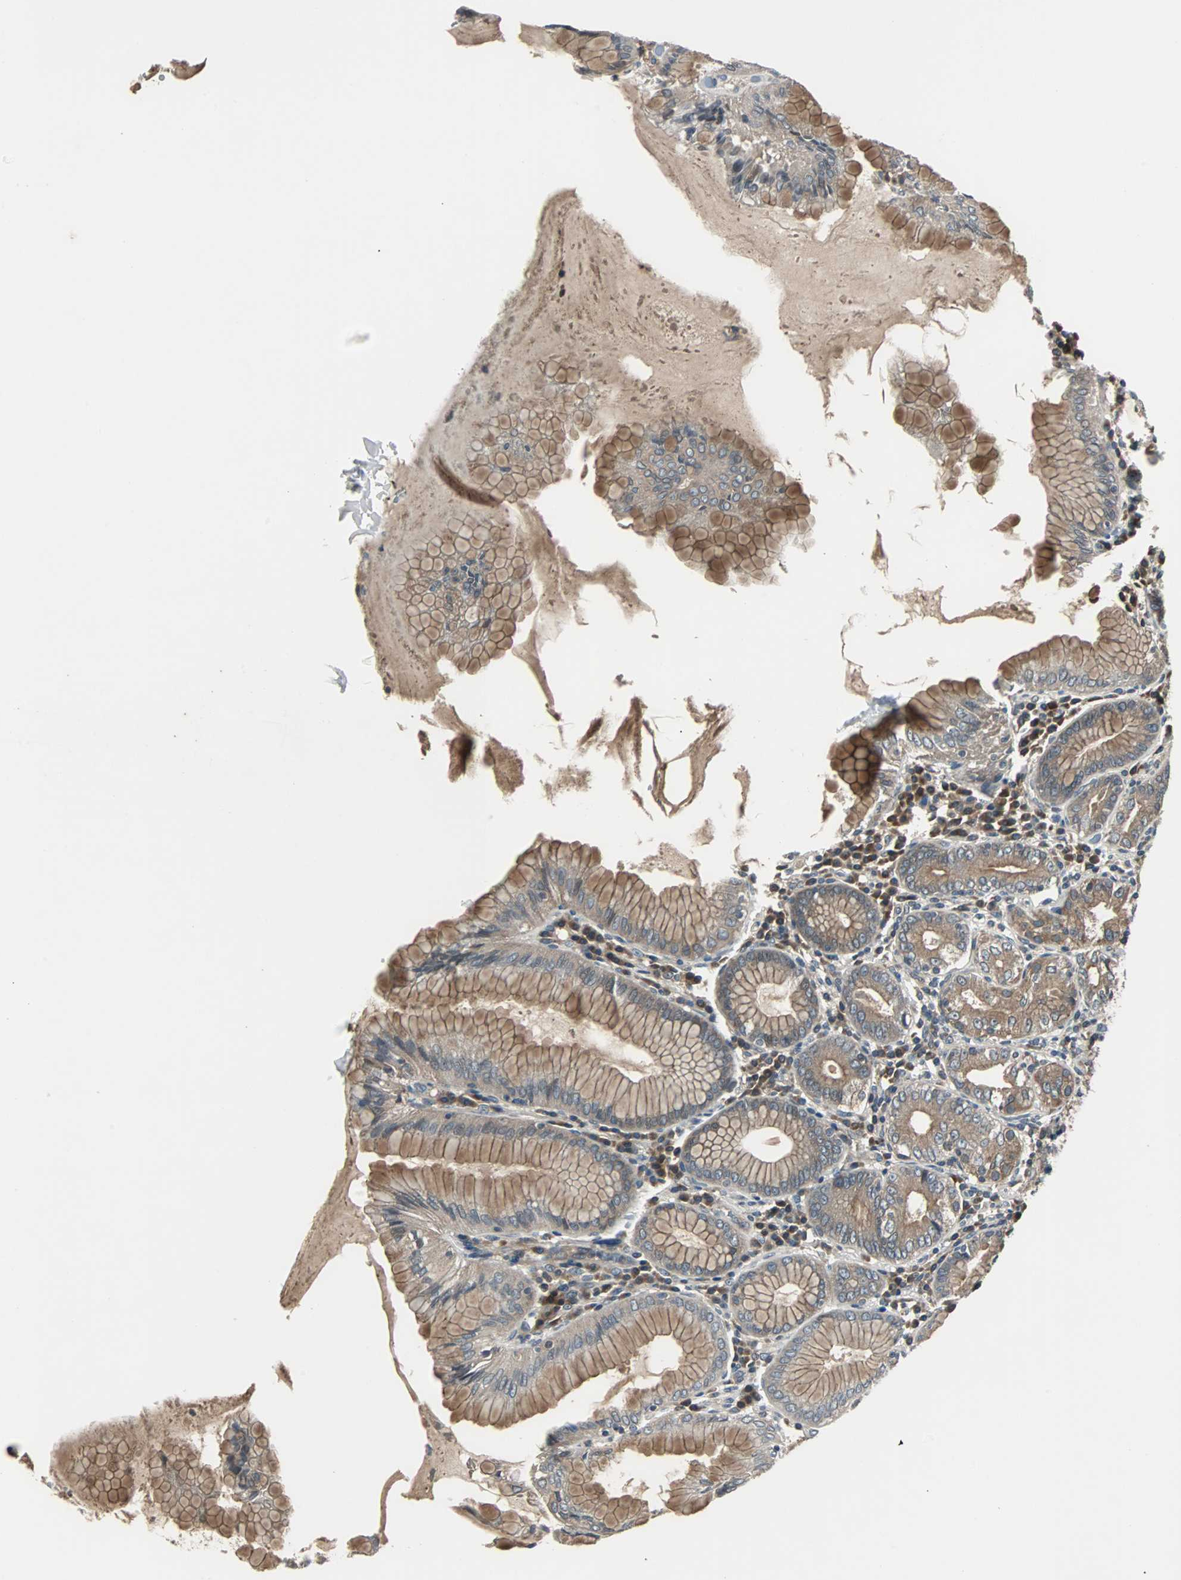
{"staining": {"intensity": "strong", "quantity": ">75%", "location": "cytoplasmic/membranous"}, "tissue": "stomach", "cell_type": "Glandular cells", "image_type": "normal", "snomed": [{"axis": "morphology", "description": "Normal tissue, NOS"}, {"axis": "topography", "description": "Stomach, lower"}], "caption": "Immunohistochemistry (IHC) staining of benign stomach, which demonstrates high levels of strong cytoplasmic/membranous expression in approximately >75% of glandular cells indicating strong cytoplasmic/membranous protein staining. The staining was performed using DAB (3,3'-diaminobenzidine) (brown) for protein detection and nuclei were counterstained in hematoxylin (blue).", "gene": "ARF1", "patient": {"sex": "female", "age": 76}}